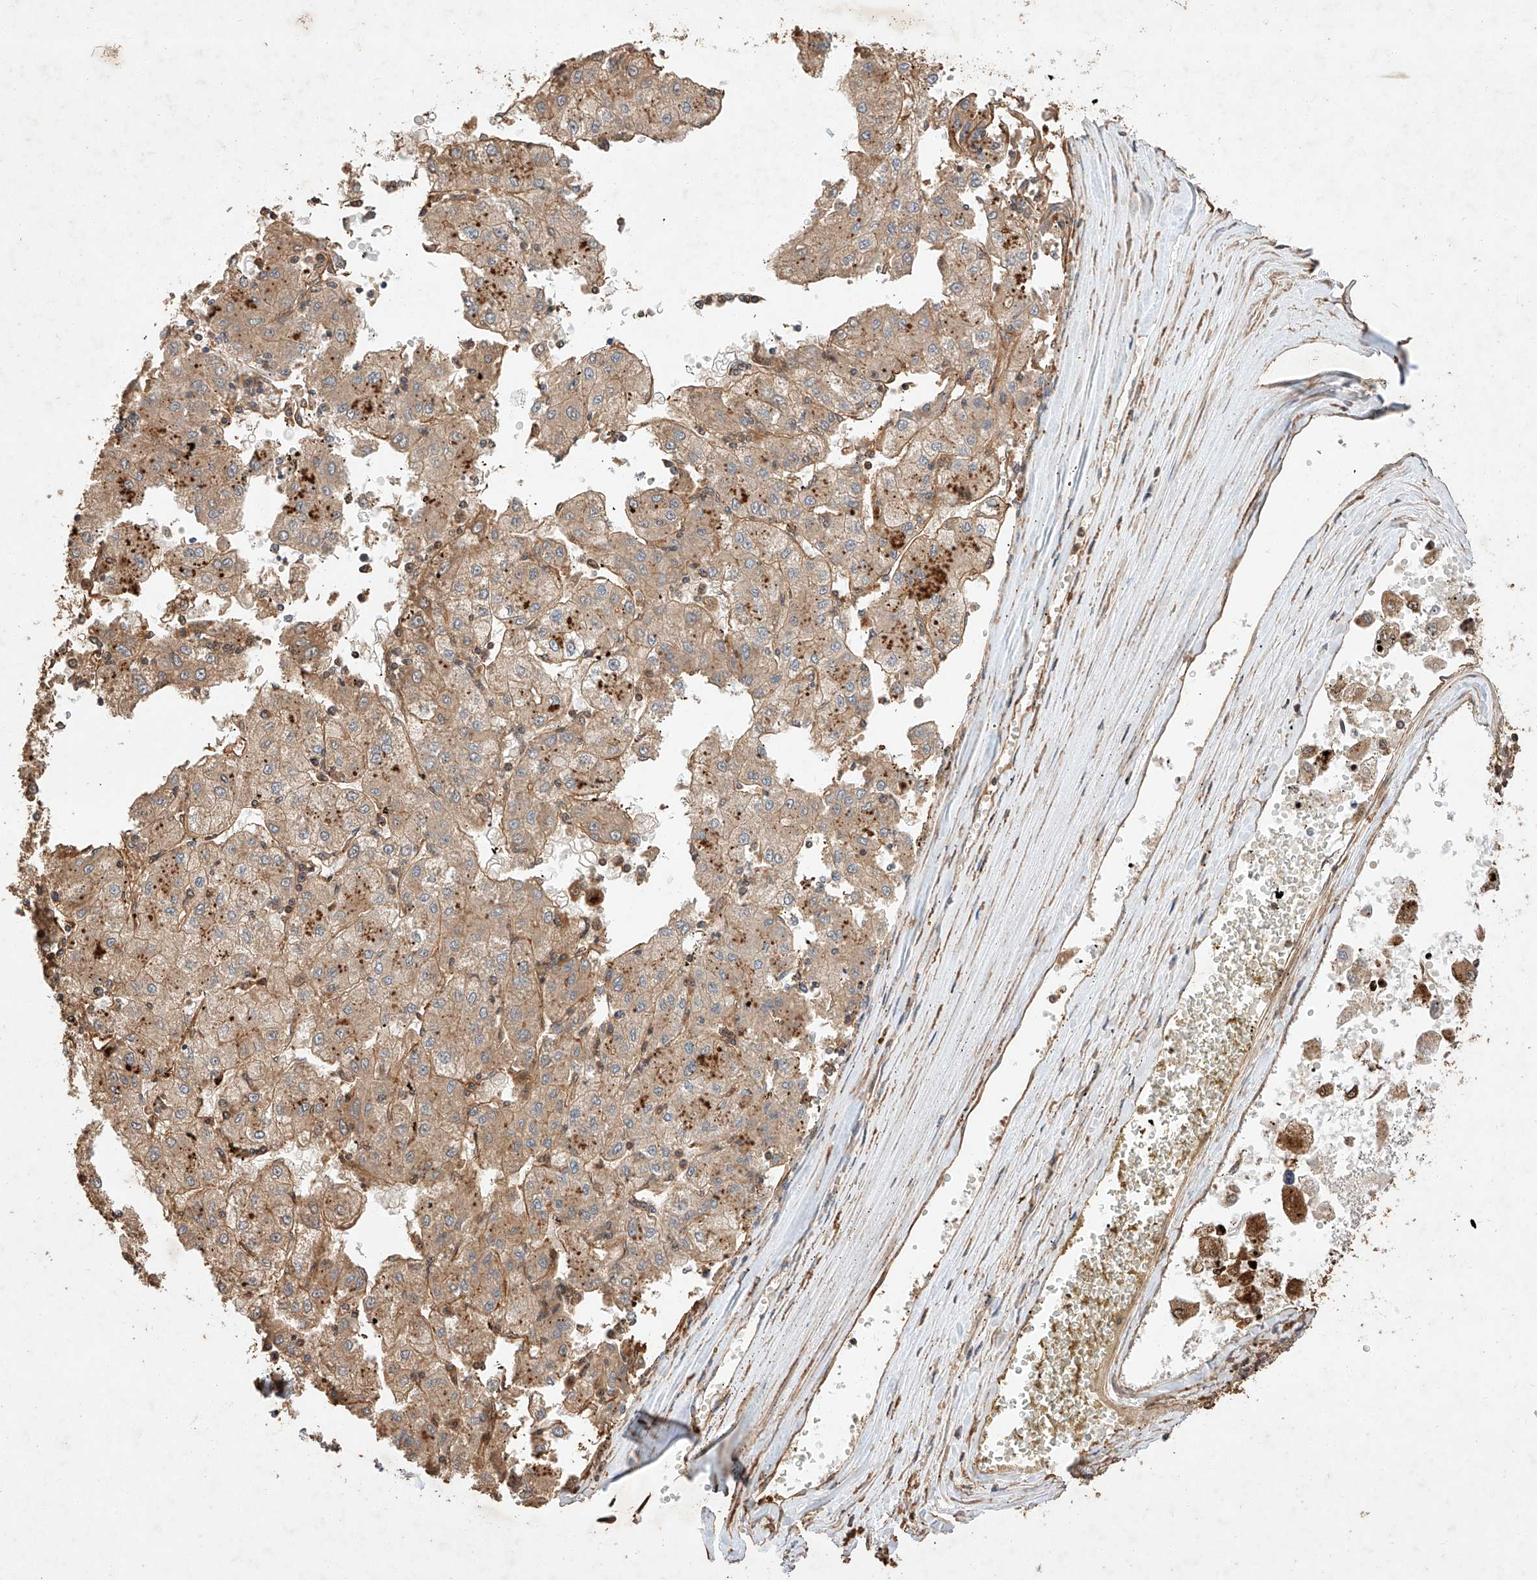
{"staining": {"intensity": "moderate", "quantity": ">75%", "location": "cytoplasmic/membranous"}, "tissue": "liver cancer", "cell_type": "Tumor cells", "image_type": "cancer", "snomed": [{"axis": "morphology", "description": "Carcinoma, Hepatocellular, NOS"}, {"axis": "topography", "description": "Liver"}], "caption": "Moderate cytoplasmic/membranous expression is identified in about >75% of tumor cells in liver cancer.", "gene": "GHDC", "patient": {"sex": "male", "age": 72}}